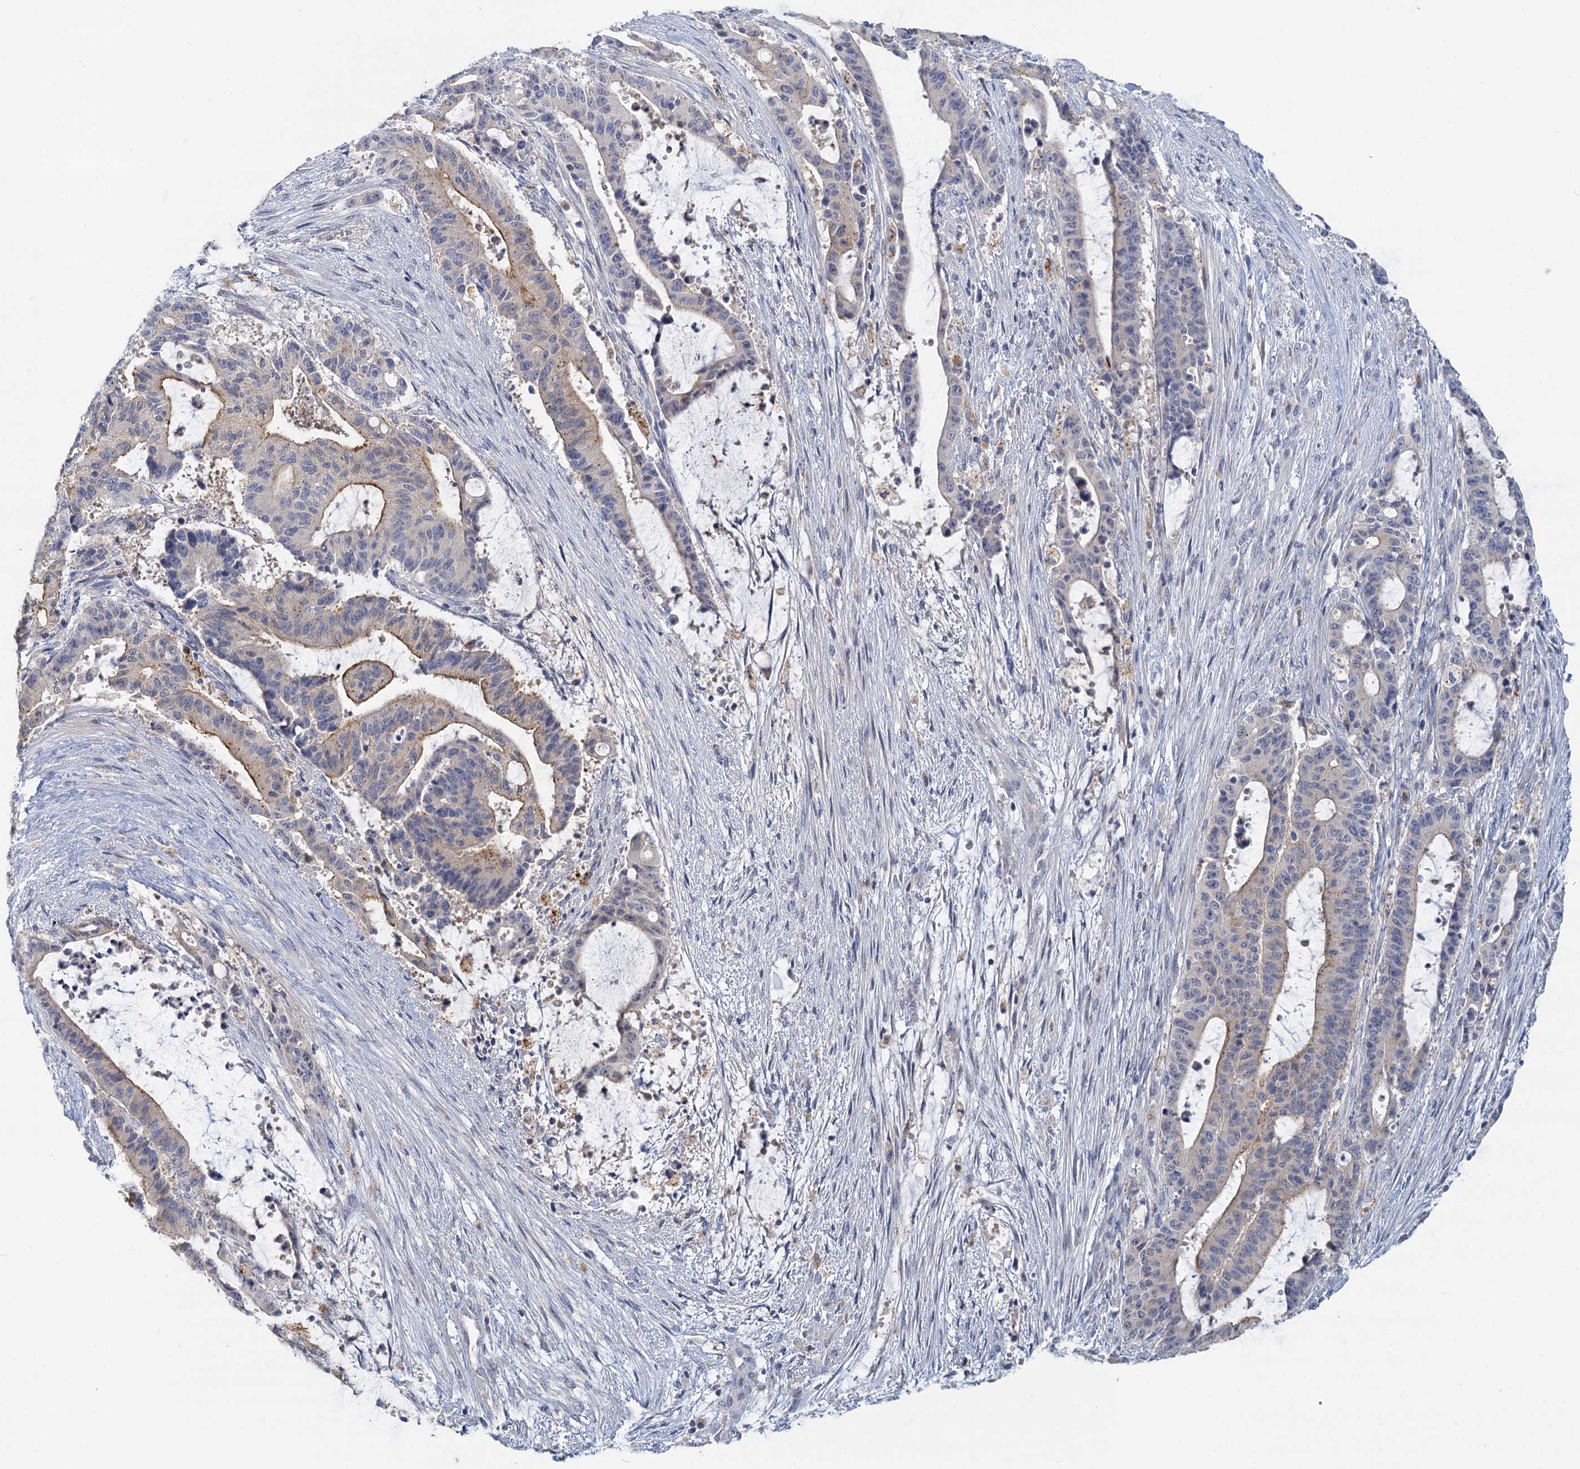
{"staining": {"intensity": "moderate", "quantity": "<25%", "location": "cytoplasmic/membranous"}, "tissue": "liver cancer", "cell_type": "Tumor cells", "image_type": "cancer", "snomed": [{"axis": "morphology", "description": "Normal tissue, NOS"}, {"axis": "morphology", "description": "Cholangiocarcinoma"}, {"axis": "topography", "description": "Liver"}, {"axis": "topography", "description": "Peripheral nerve tissue"}], "caption": "IHC of liver cancer displays low levels of moderate cytoplasmic/membranous expression in about <25% of tumor cells.", "gene": "MYO7B", "patient": {"sex": "female", "age": 73}}